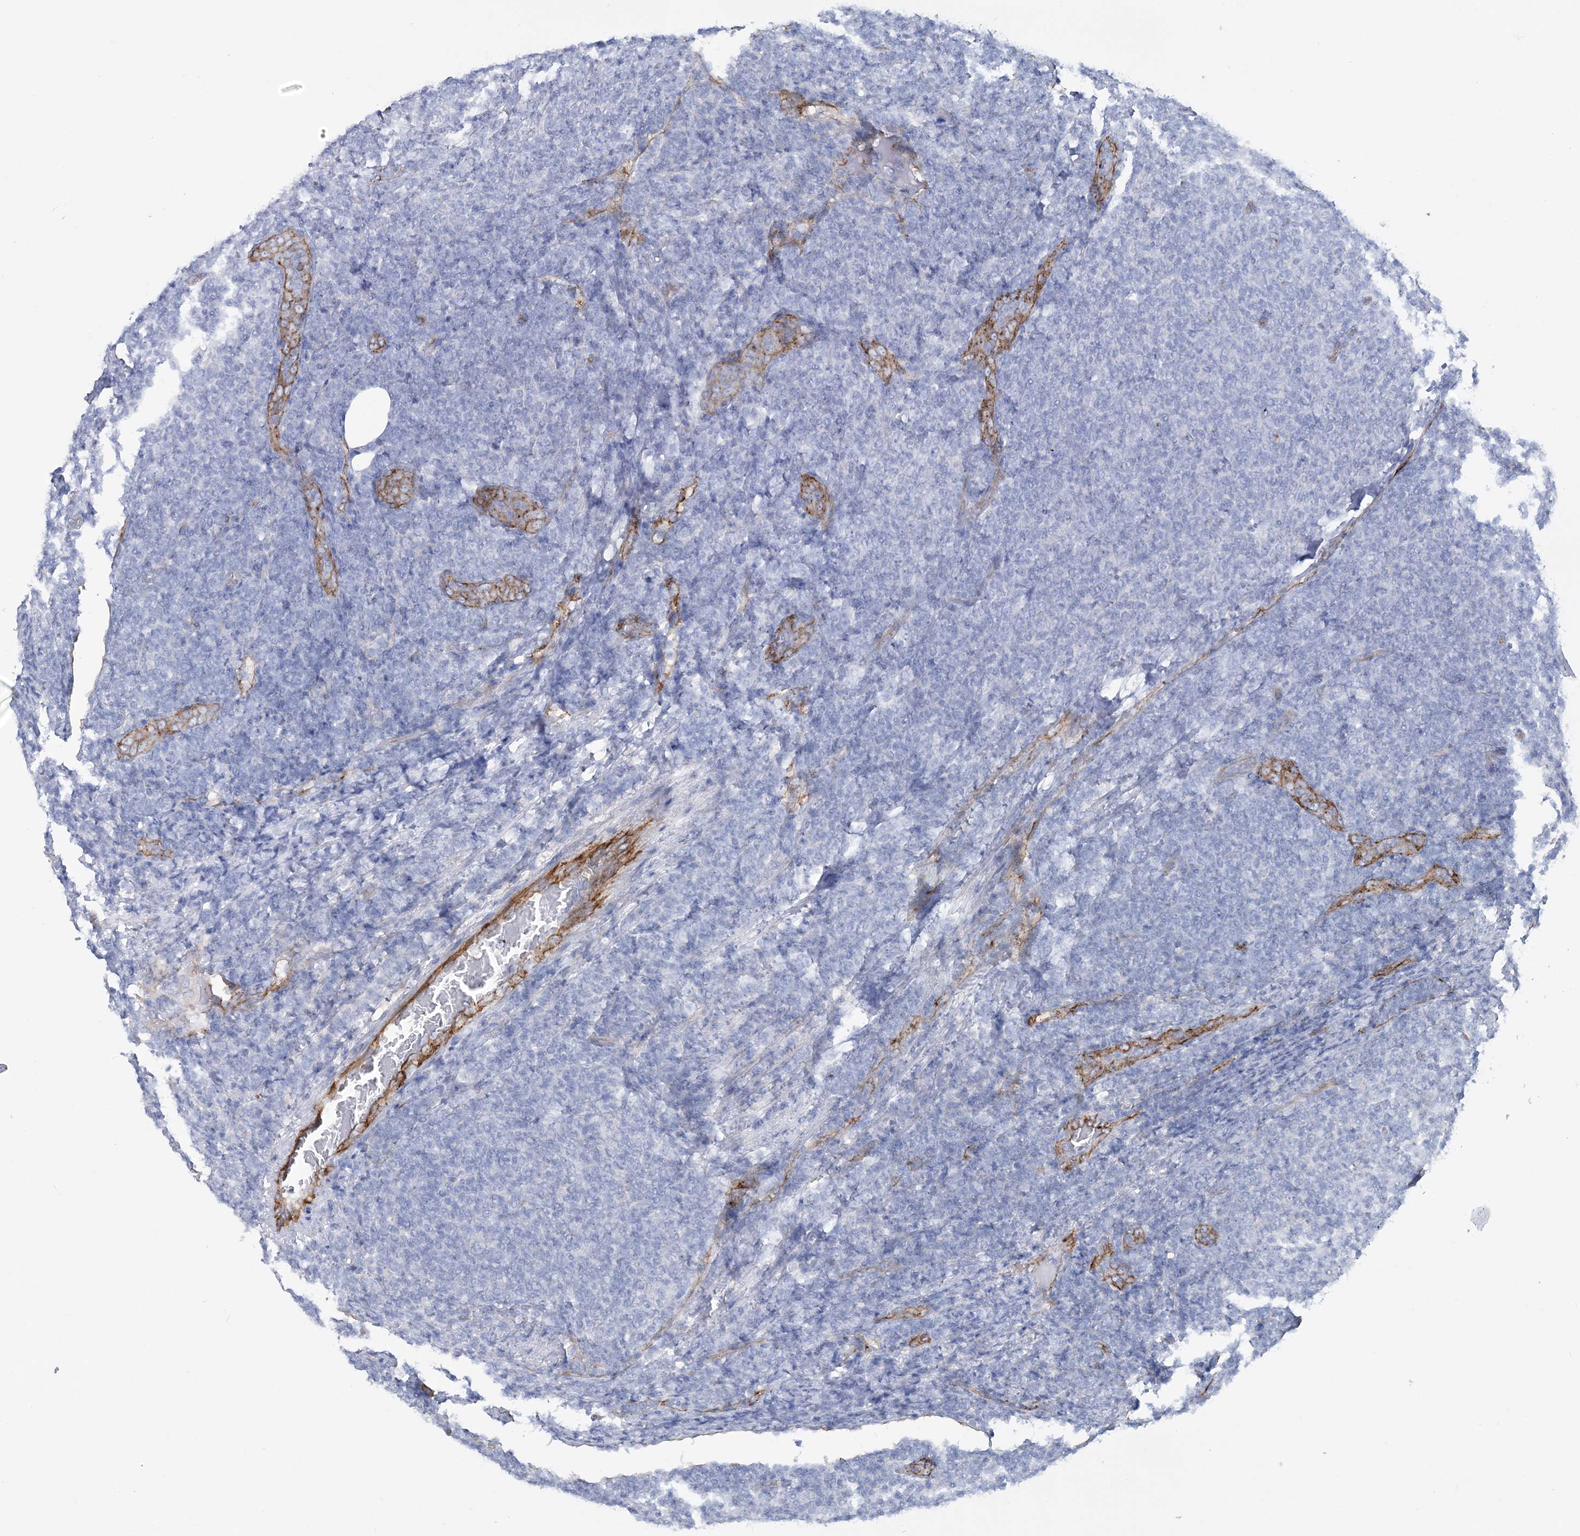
{"staining": {"intensity": "negative", "quantity": "none", "location": "none"}, "tissue": "lymphoma", "cell_type": "Tumor cells", "image_type": "cancer", "snomed": [{"axis": "morphology", "description": "Malignant lymphoma, non-Hodgkin's type, Low grade"}, {"axis": "topography", "description": "Lymph node"}], "caption": "The photomicrograph demonstrates no significant staining in tumor cells of malignant lymphoma, non-Hodgkin's type (low-grade). Nuclei are stained in blue.", "gene": "RAB11FIP5", "patient": {"sex": "male", "age": 66}}